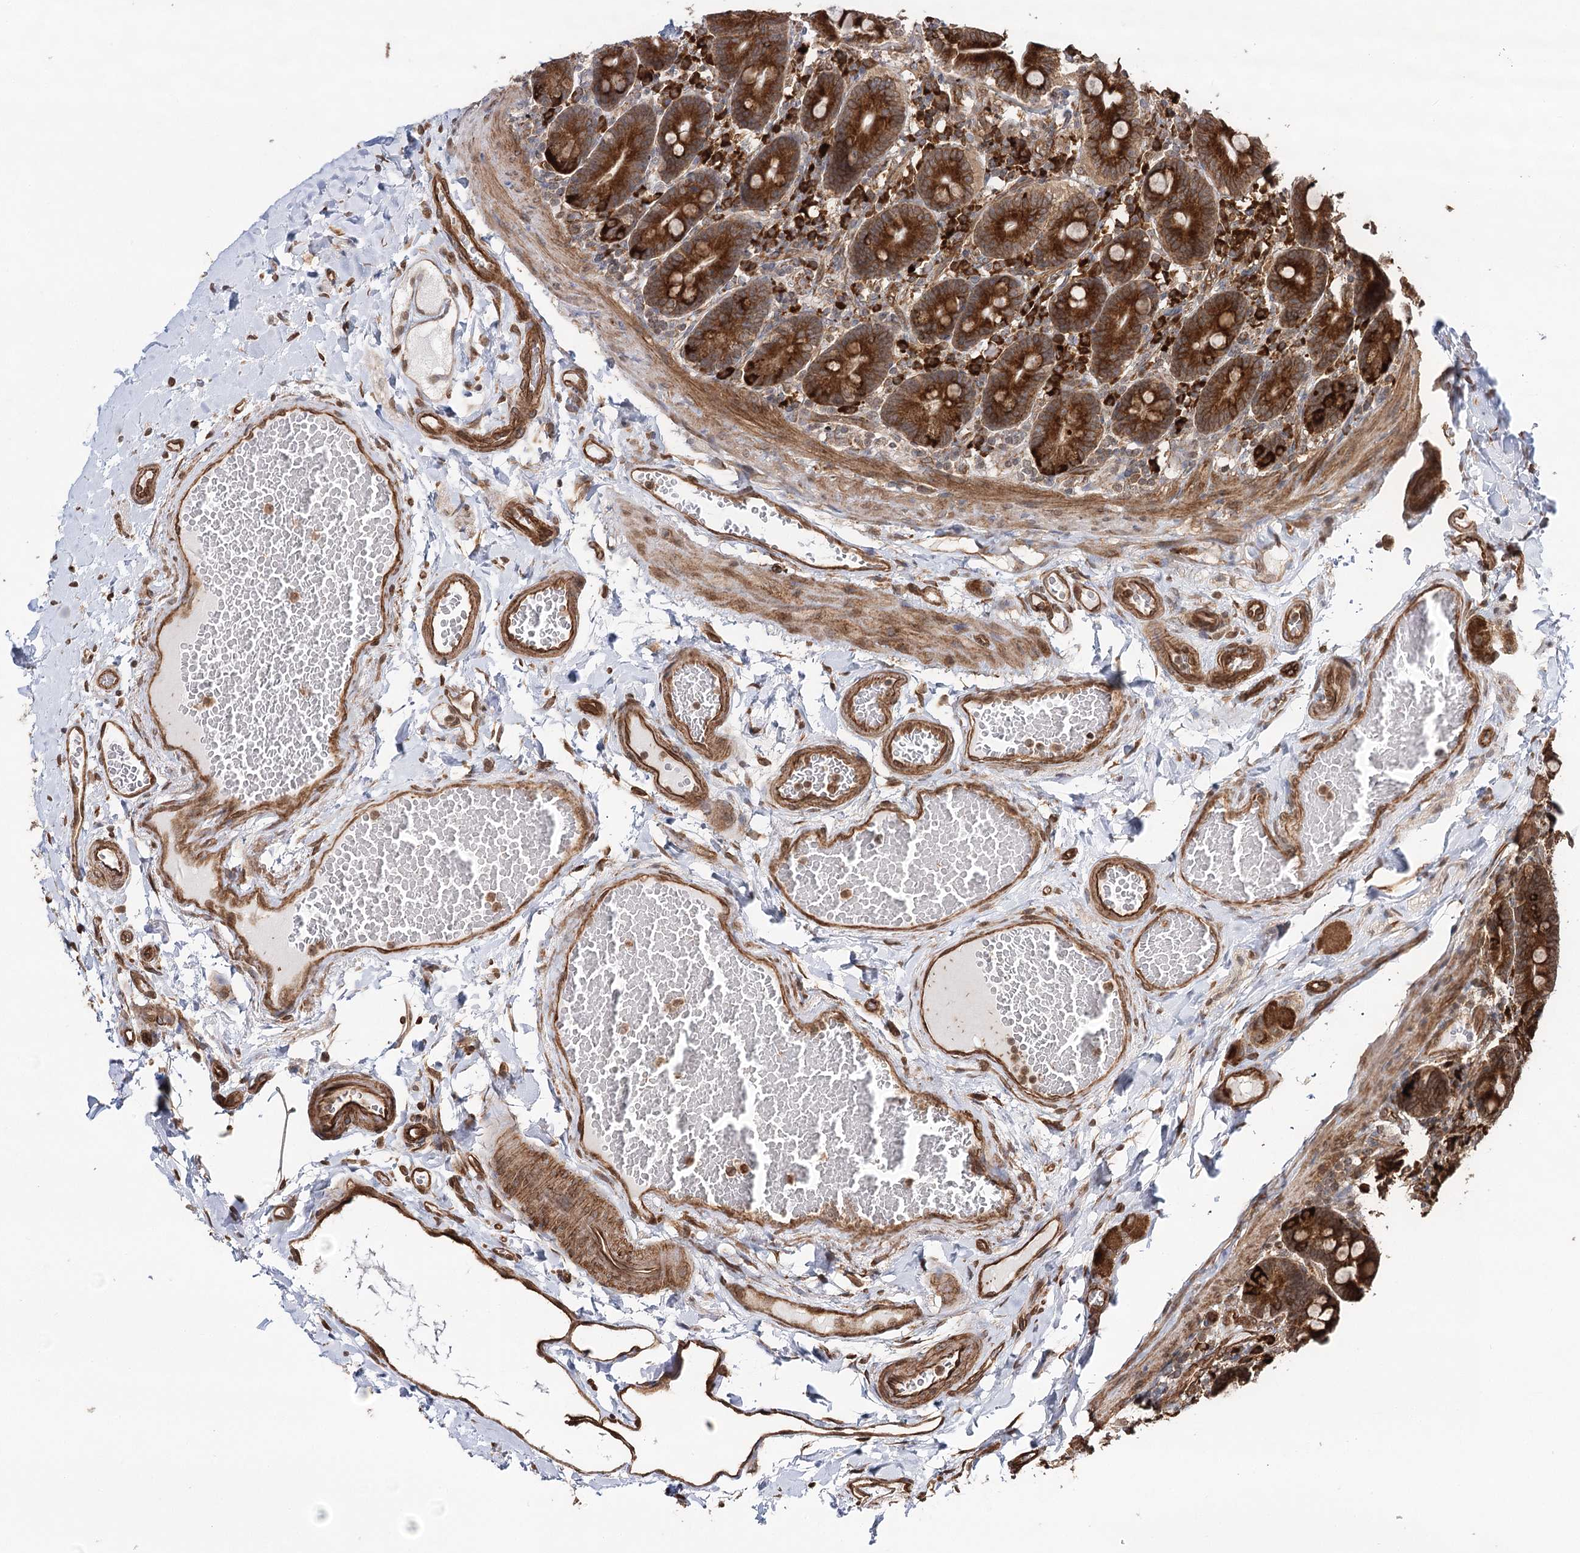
{"staining": {"intensity": "strong", "quantity": ">75%", "location": "cytoplasmic/membranous,nuclear"}, "tissue": "duodenum", "cell_type": "Glandular cells", "image_type": "normal", "snomed": [{"axis": "morphology", "description": "Normal tissue, NOS"}, {"axis": "topography", "description": "Duodenum"}], "caption": "Strong cytoplasmic/membranous,nuclear protein positivity is present in approximately >75% of glandular cells in duodenum. Immunohistochemistry stains the protein in brown and the nuclei are stained blue.", "gene": "DNAJB14", "patient": {"sex": "male", "age": 54}}